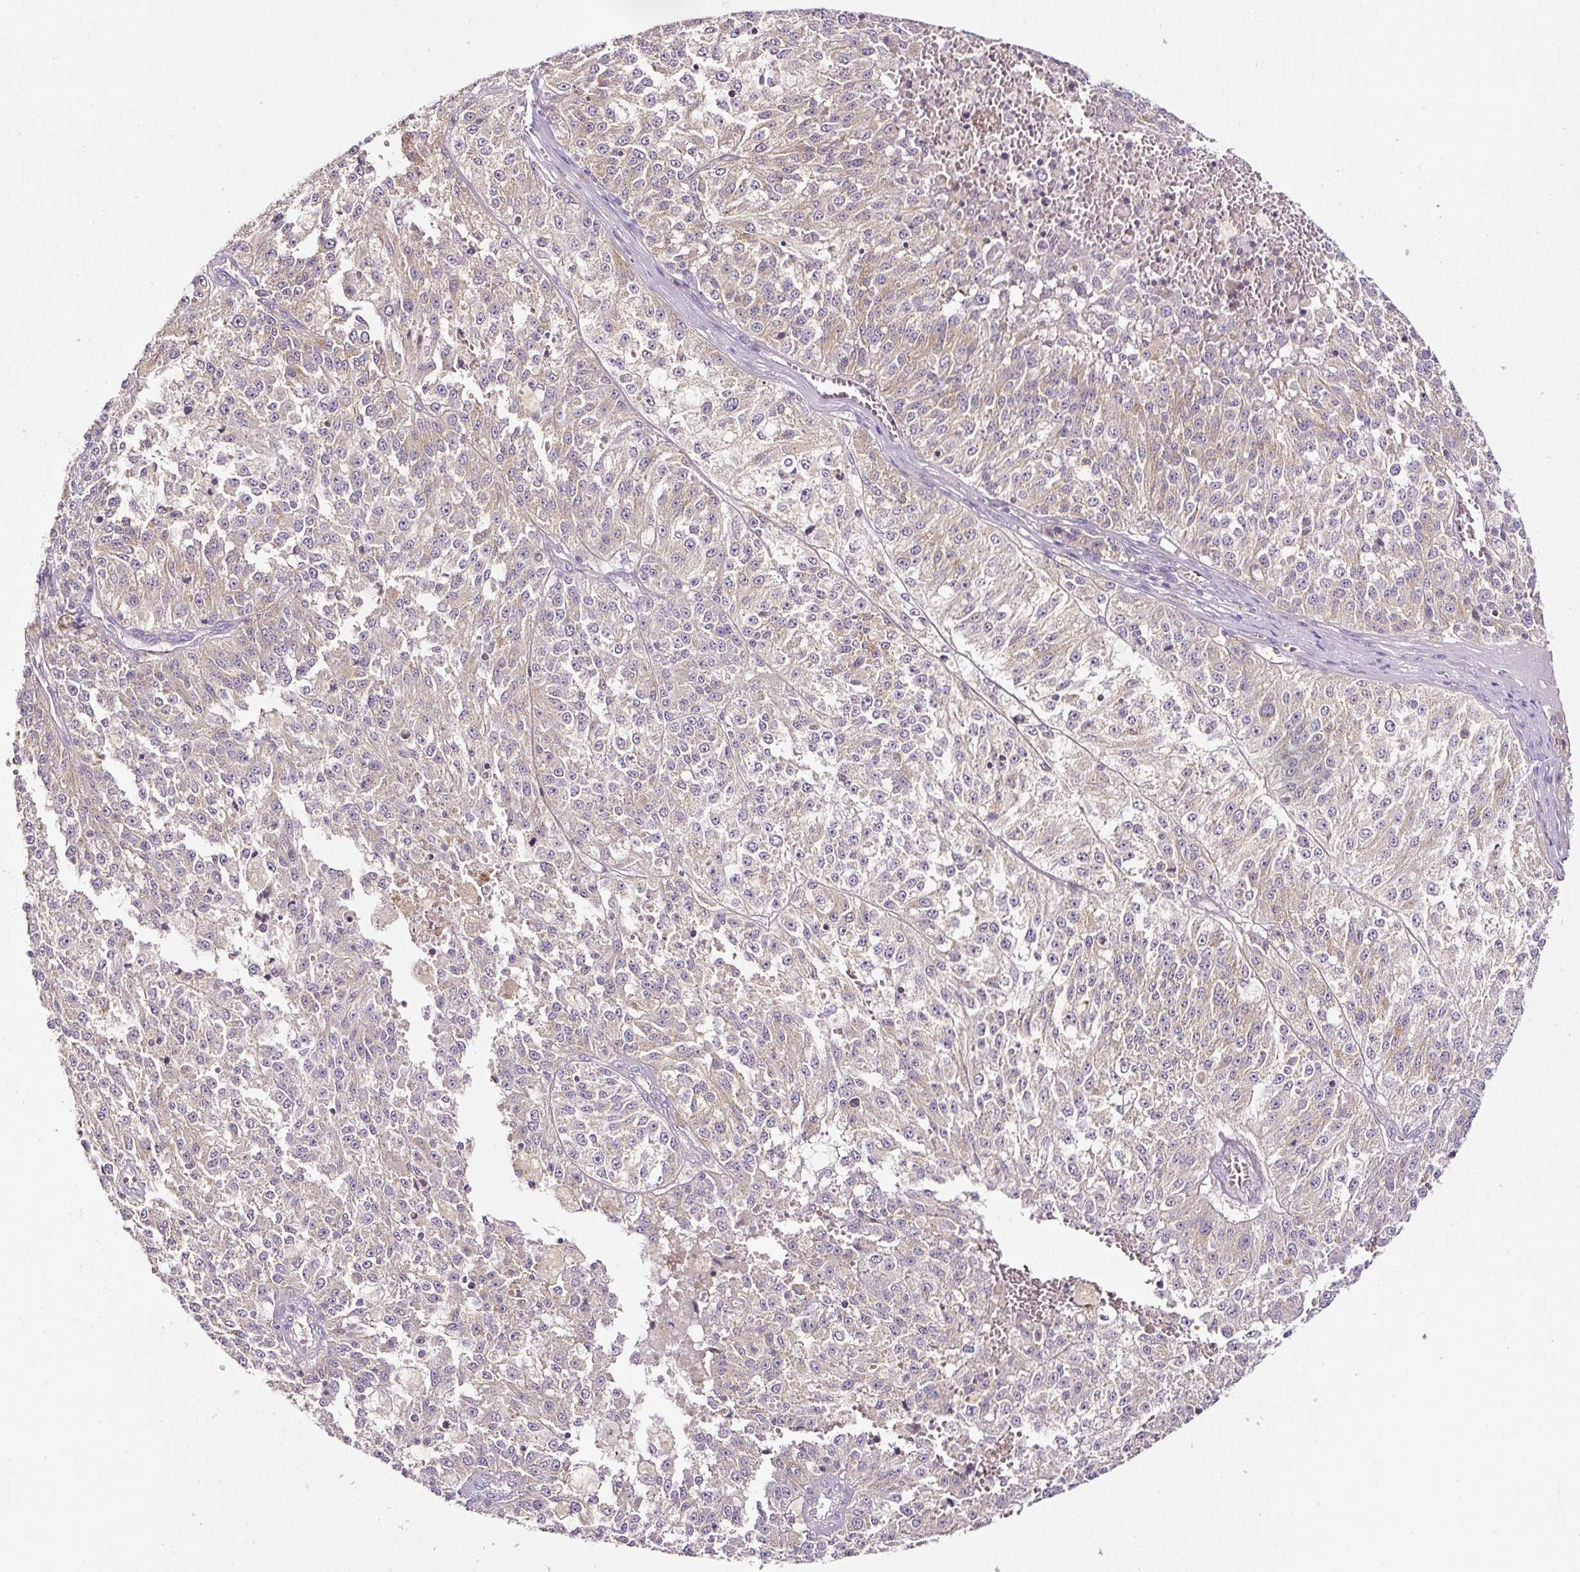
{"staining": {"intensity": "weak", "quantity": "25%-75%", "location": "cytoplasmic/membranous"}, "tissue": "melanoma", "cell_type": "Tumor cells", "image_type": "cancer", "snomed": [{"axis": "morphology", "description": "Malignant melanoma, NOS"}, {"axis": "topography", "description": "Skin"}], "caption": "This is an image of immunohistochemistry staining of malignant melanoma, which shows weak staining in the cytoplasmic/membranous of tumor cells.", "gene": "HPS4", "patient": {"sex": "female", "age": 64}}